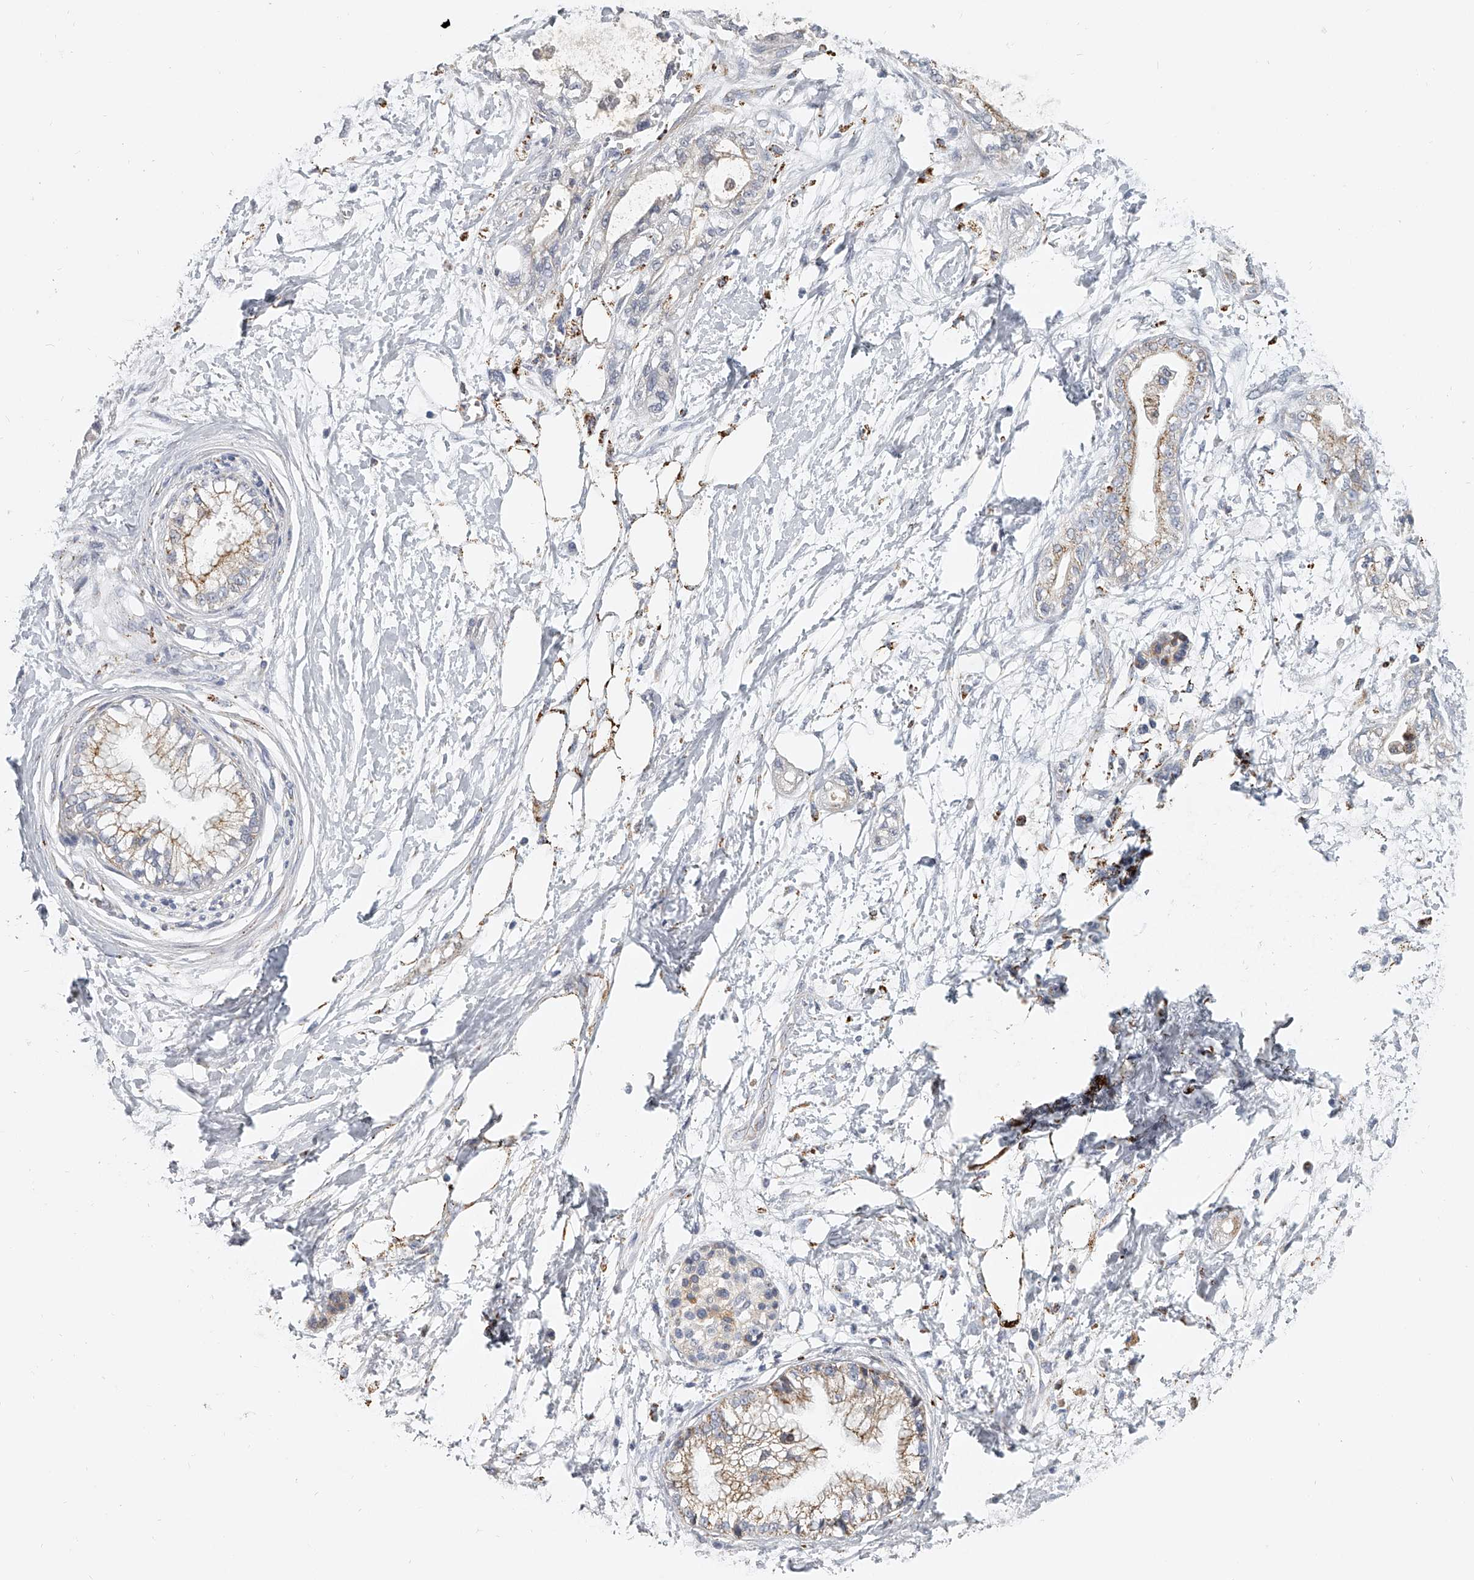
{"staining": {"intensity": "moderate", "quantity": "<25%", "location": "cytoplasmic/membranous"}, "tissue": "pancreatic cancer", "cell_type": "Tumor cells", "image_type": "cancer", "snomed": [{"axis": "morphology", "description": "Adenocarcinoma, NOS"}, {"axis": "topography", "description": "Pancreas"}], "caption": "Tumor cells reveal low levels of moderate cytoplasmic/membranous staining in approximately <25% of cells in human pancreatic cancer.", "gene": "KLHL7", "patient": {"sex": "male", "age": 68}}